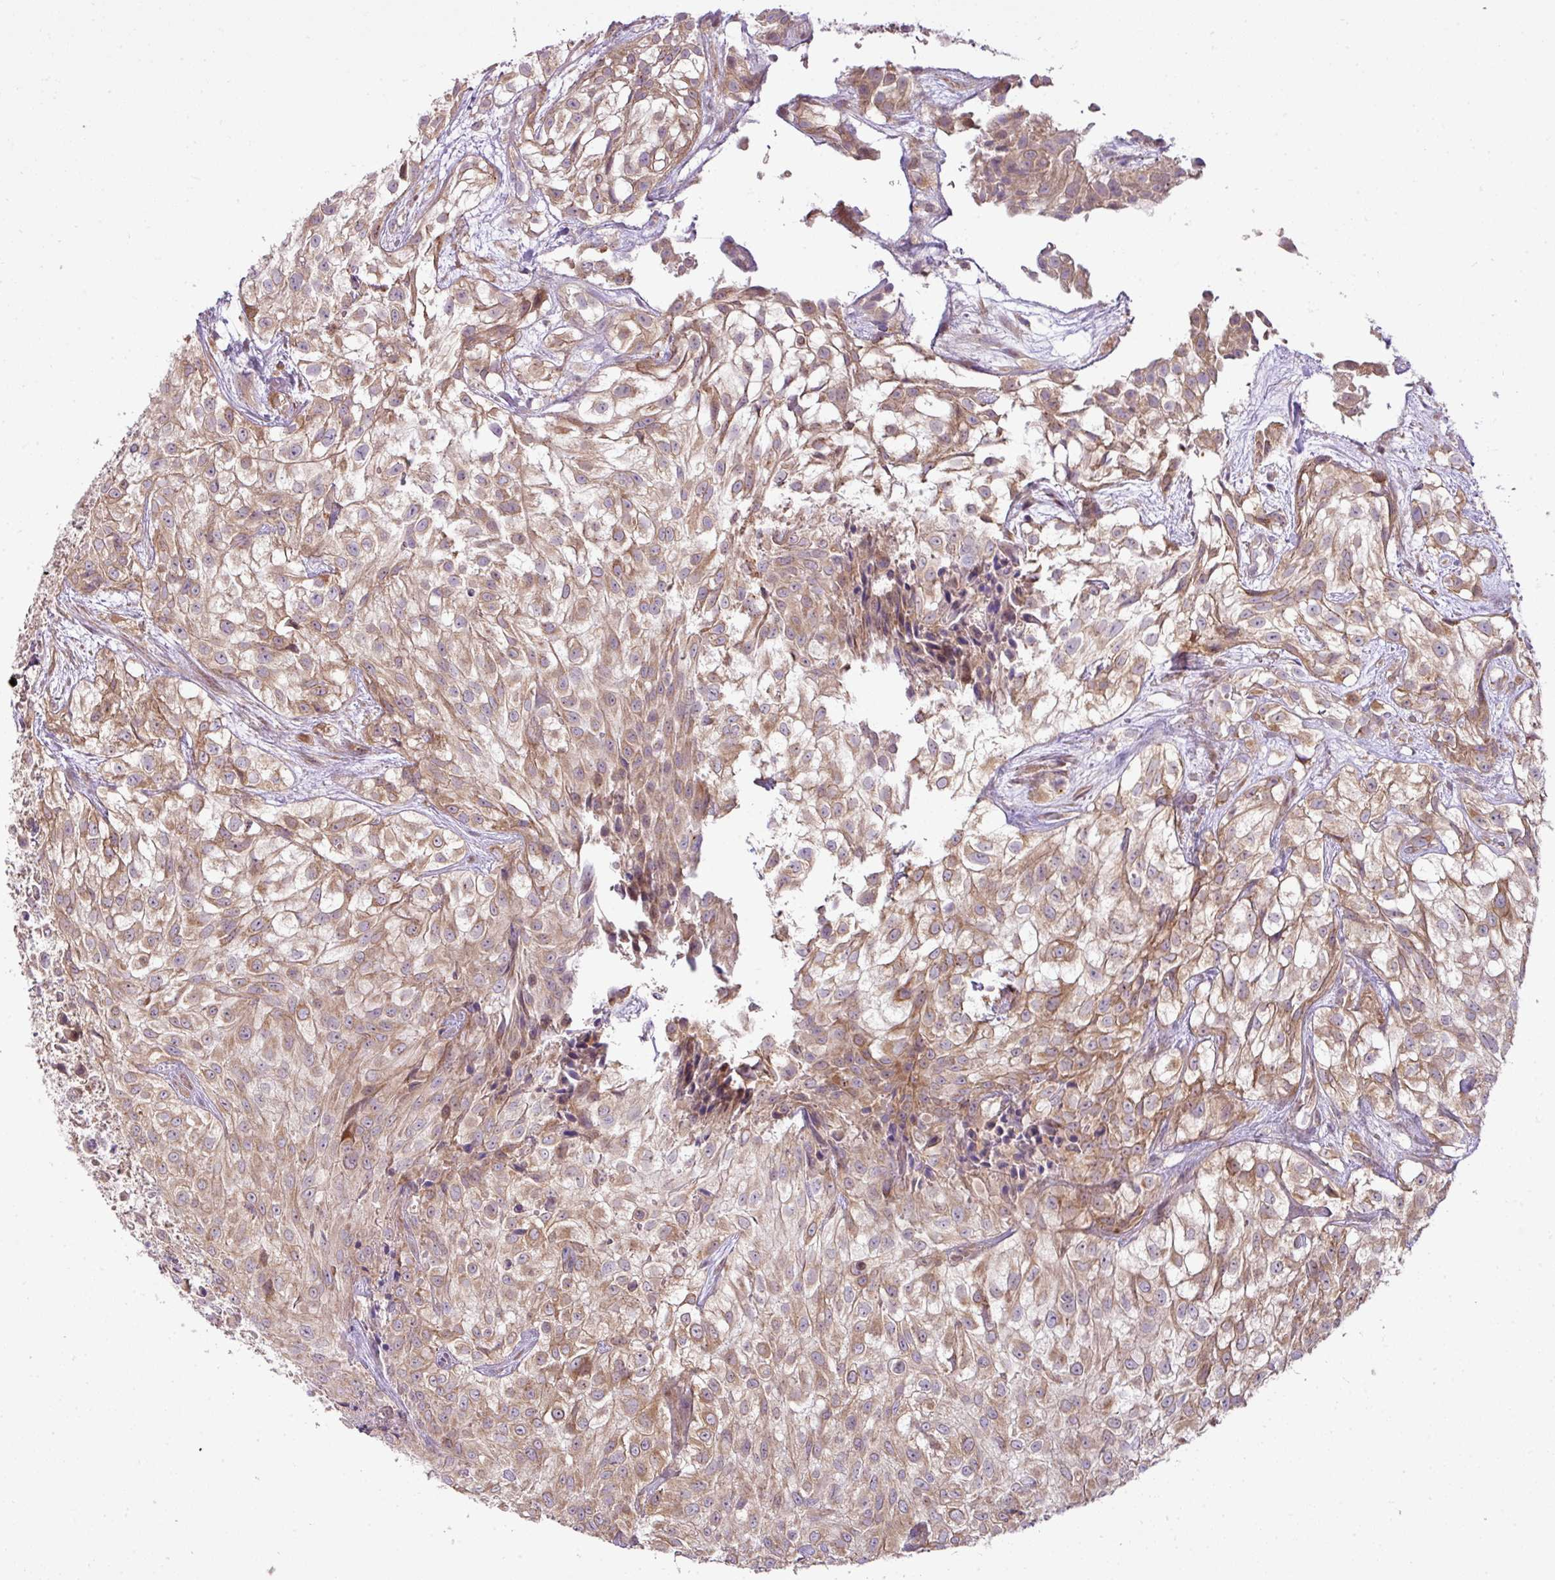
{"staining": {"intensity": "moderate", "quantity": ">75%", "location": "cytoplasmic/membranous"}, "tissue": "urothelial cancer", "cell_type": "Tumor cells", "image_type": "cancer", "snomed": [{"axis": "morphology", "description": "Urothelial carcinoma, High grade"}, {"axis": "topography", "description": "Urinary bladder"}], "caption": "A medium amount of moderate cytoplasmic/membranous expression is appreciated in approximately >75% of tumor cells in urothelial carcinoma (high-grade) tissue.", "gene": "COX18", "patient": {"sex": "male", "age": 56}}